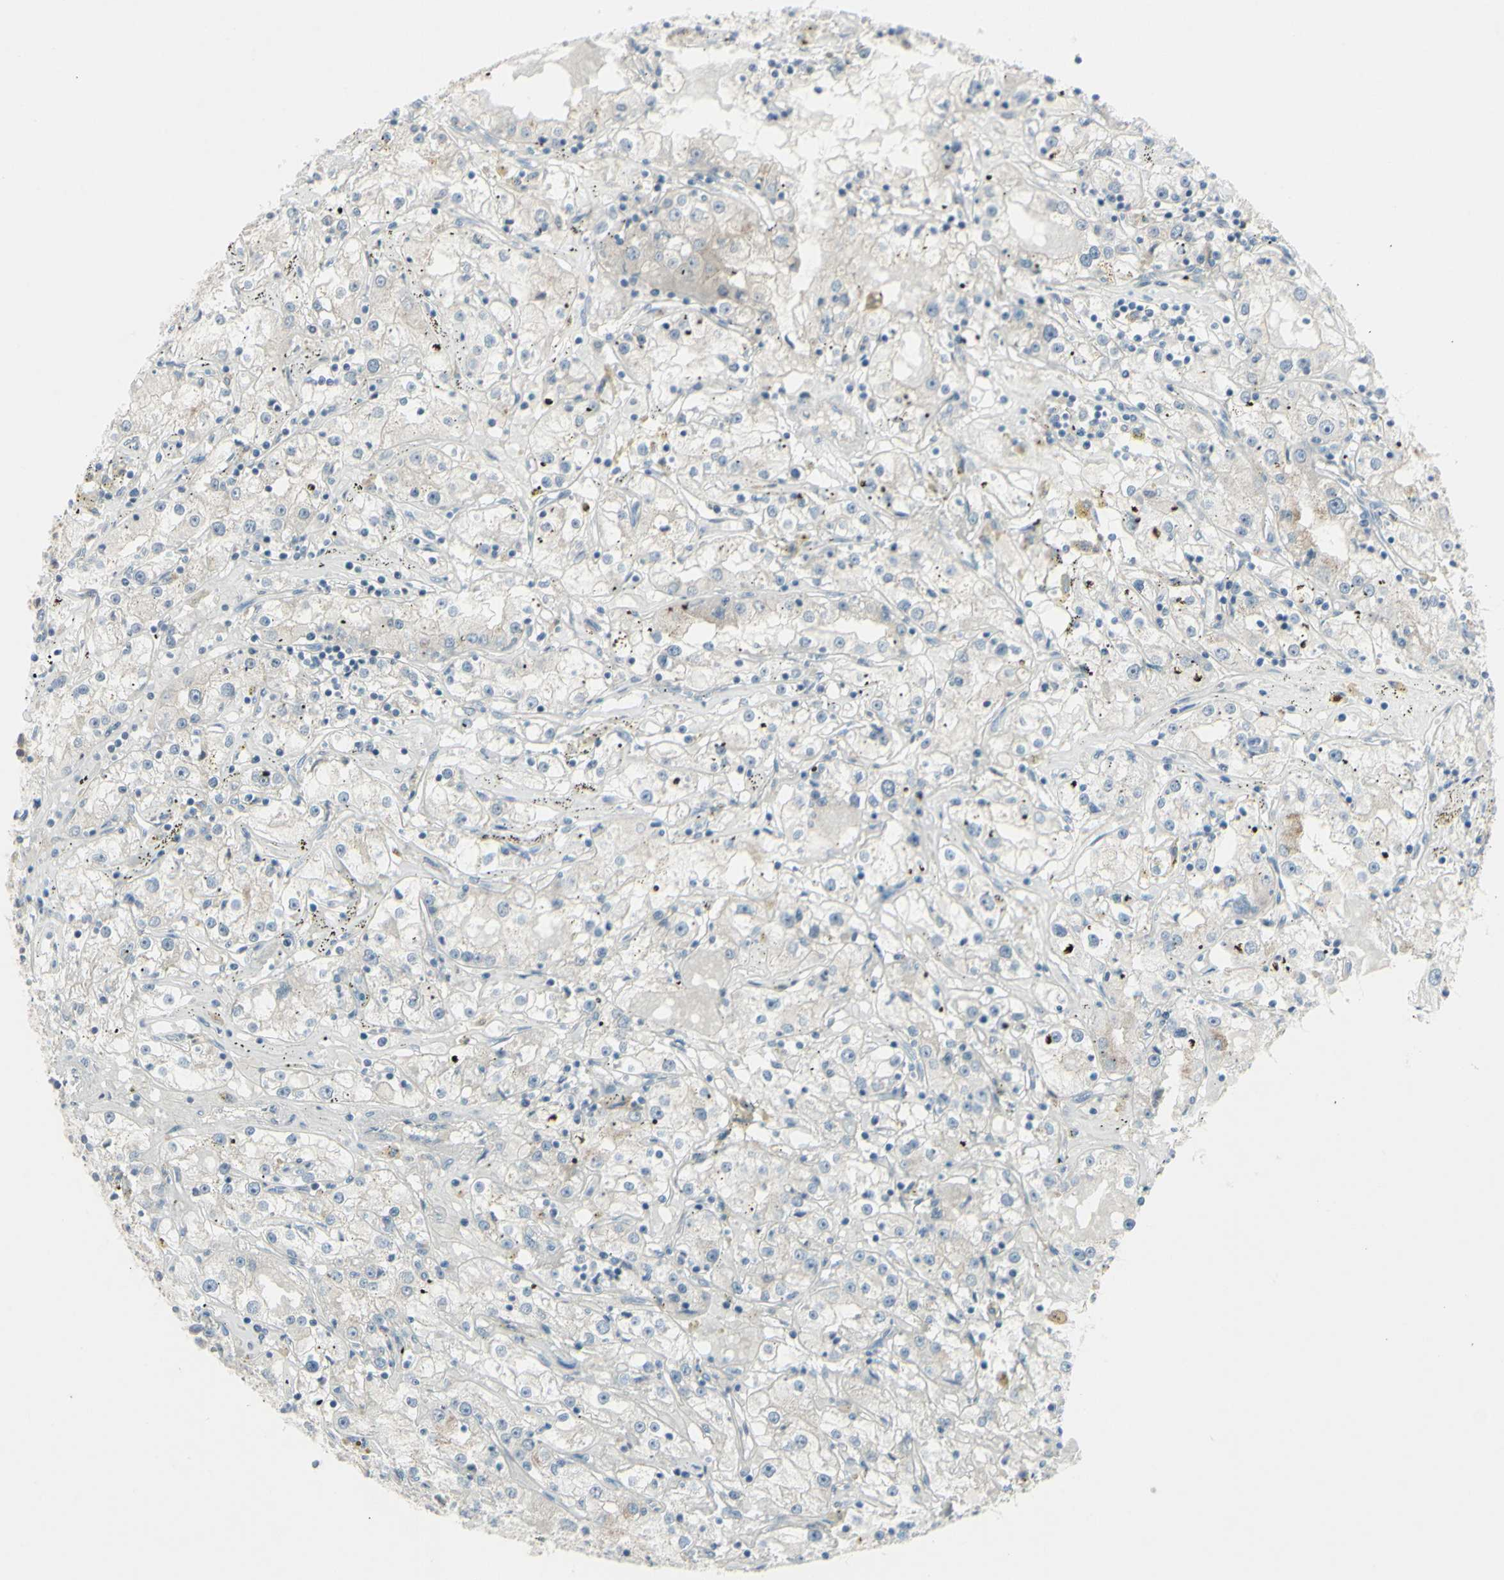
{"staining": {"intensity": "negative", "quantity": "none", "location": "none"}, "tissue": "renal cancer", "cell_type": "Tumor cells", "image_type": "cancer", "snomed": [{"axis": "morphology", "description": "Adenocarcinoma, NOS"}, {"axis": "topography", "description": "Kidney"}], "caption": "The image displays no staining of tumor cells in adenocarcinoma (renal).", "gene": "SH3GL2", "patient": {"sex": "male", "age": 56}}